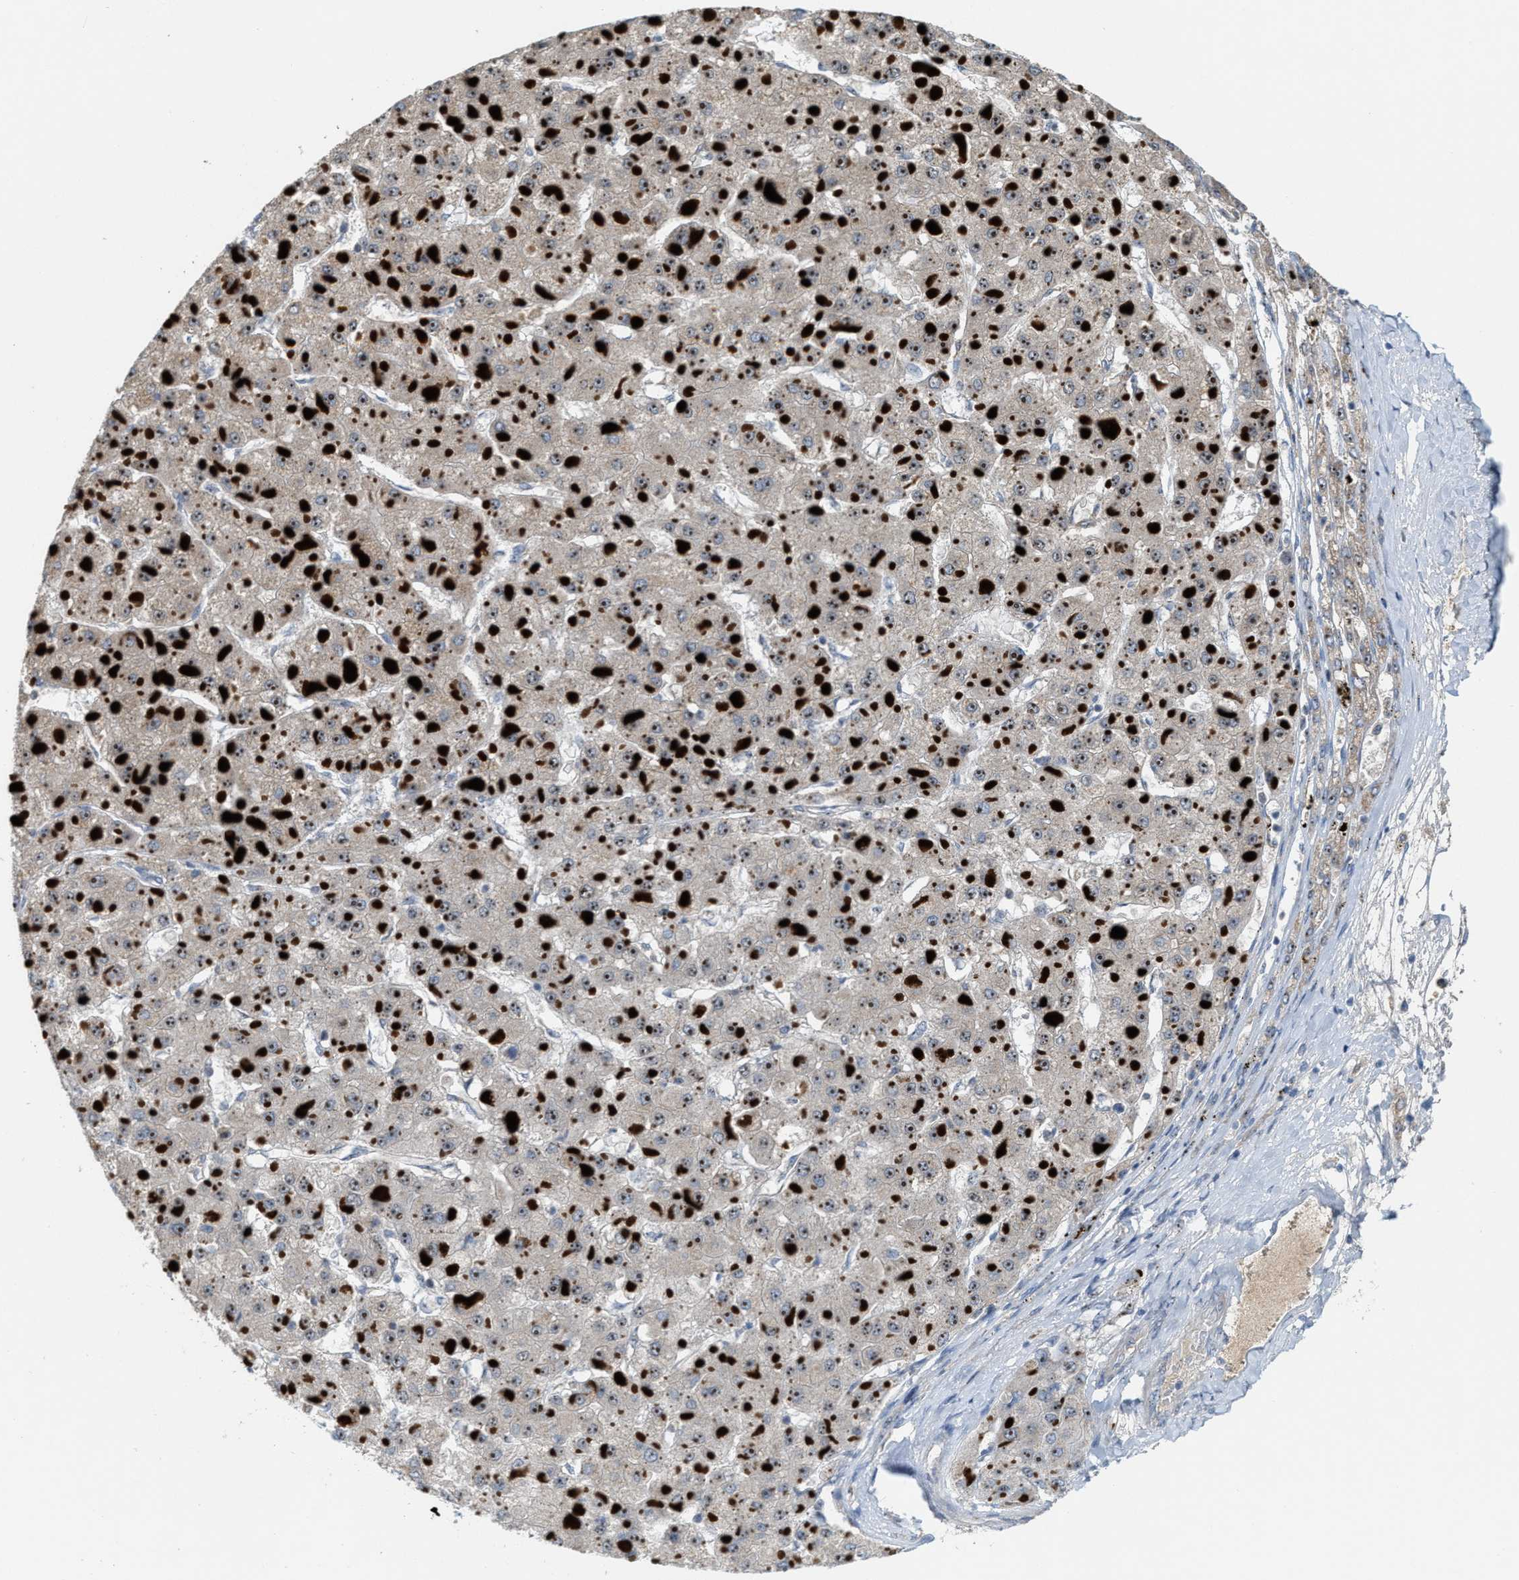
{"staining": {"intensity": "moderate", "quantity": ">75%", "location": "cytoplasmic/membranous,nuclear"}, "tissue": "liver cancer", "cell_type": "Tumor cells", "image_type": "cancer", "snomed": [{"axis": "morphology", "description": "Carcinoma, Hepatocellular, NOS"}, {"axis": "topography", "description": "Liver"}], "caption": "Liver cancer (hepatocellular carcinoma) stained with IHC shows moderate cytoplasmic/membranous and nuclear positivity in about >75% of tumor cells.", "gene": "ZNF783", "patient": {"sex": "female", "age": 73}}